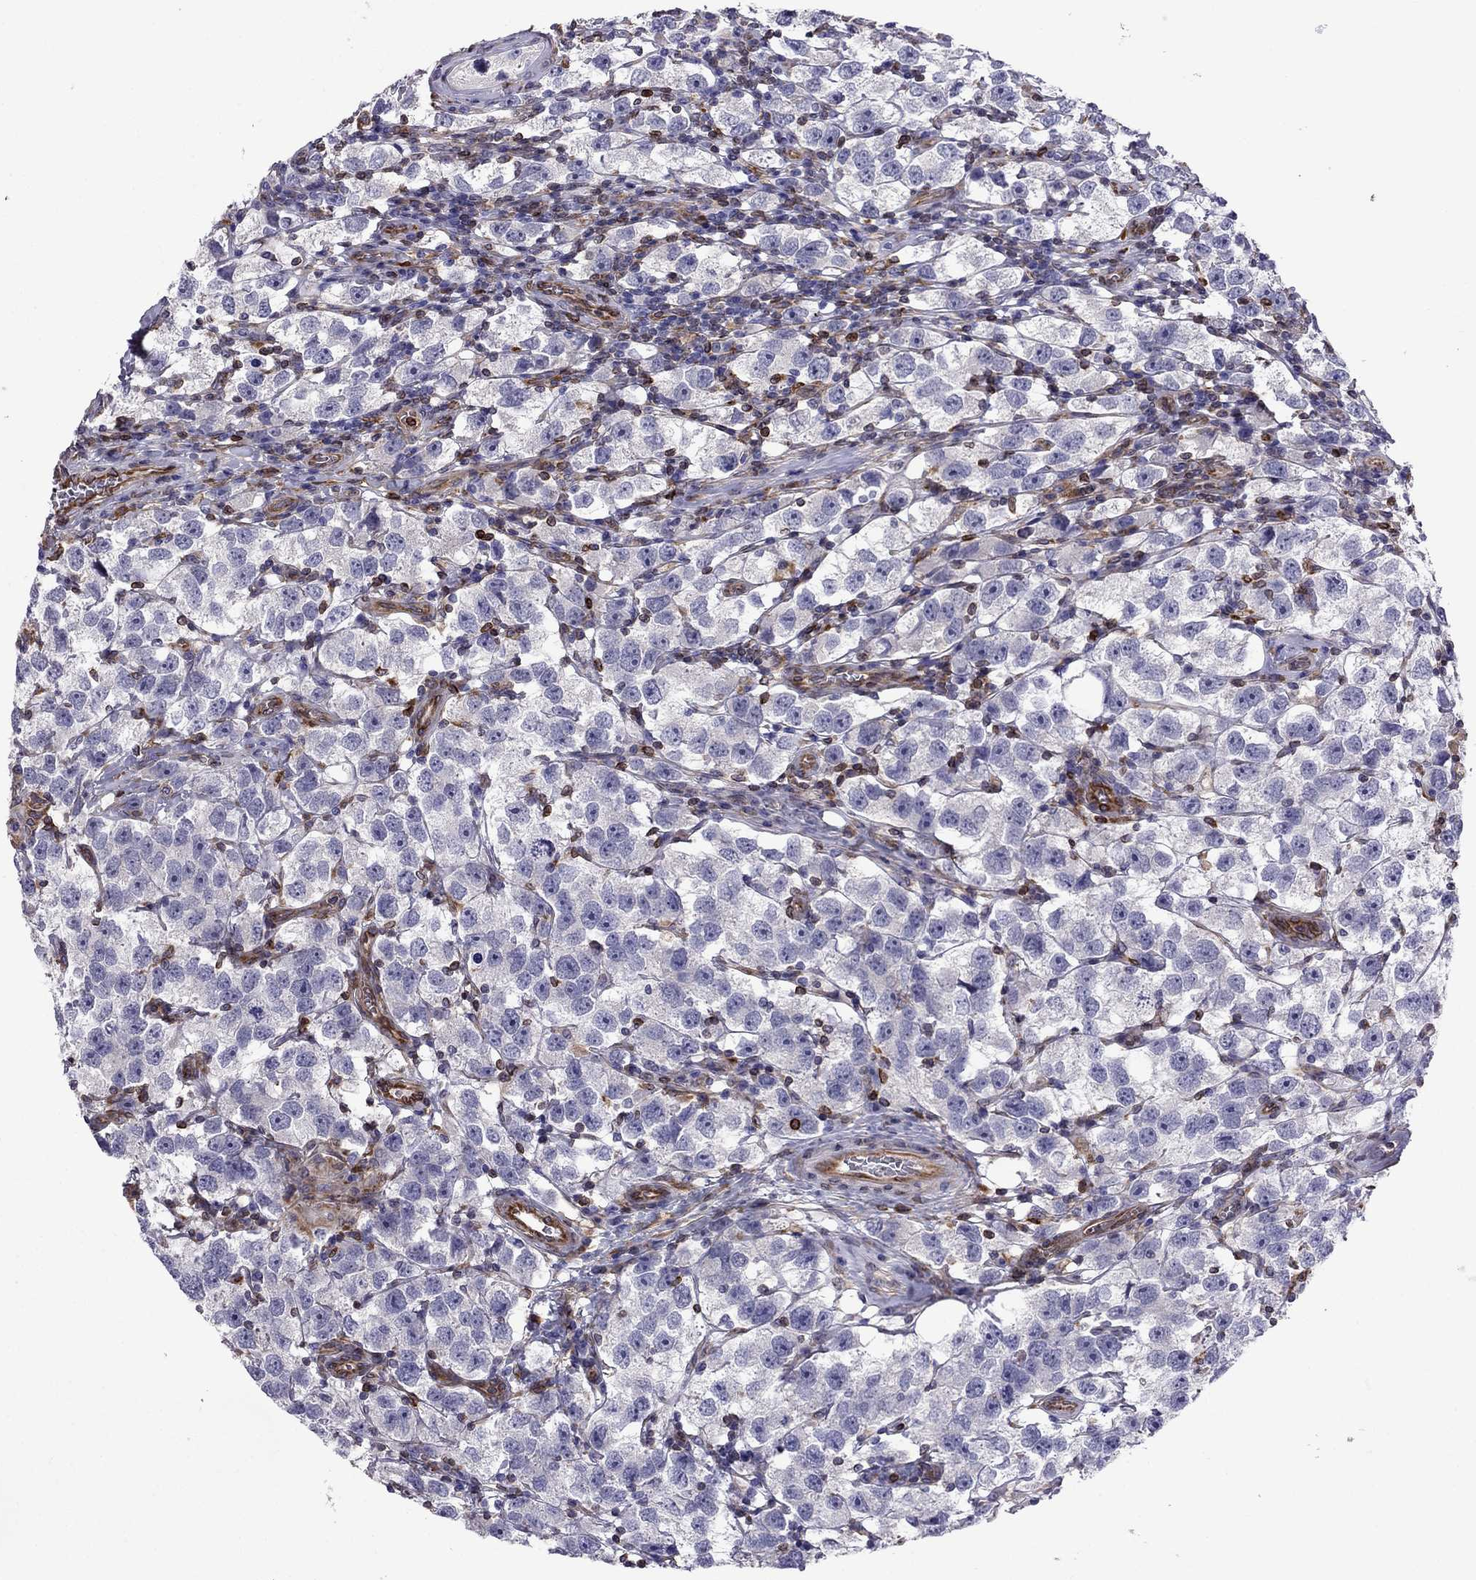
{"staining": {"intensity": "negative", "quantity": "none", "location": "none"}, "tissue": "testis cancer", "cell_type": "Tumor cells", "image_type": "cancer", "snomed": [{"axis": "morphology", "description": "Seminoma, NOS"}, {"axis": "topography", "description": "Testis"}], "caption": "Immunohistochemistry (IHC) of testis cancer displays no staining in tumor cells.", "gene": "GNAL", "patient": {"sex": "male", "age": 26}}